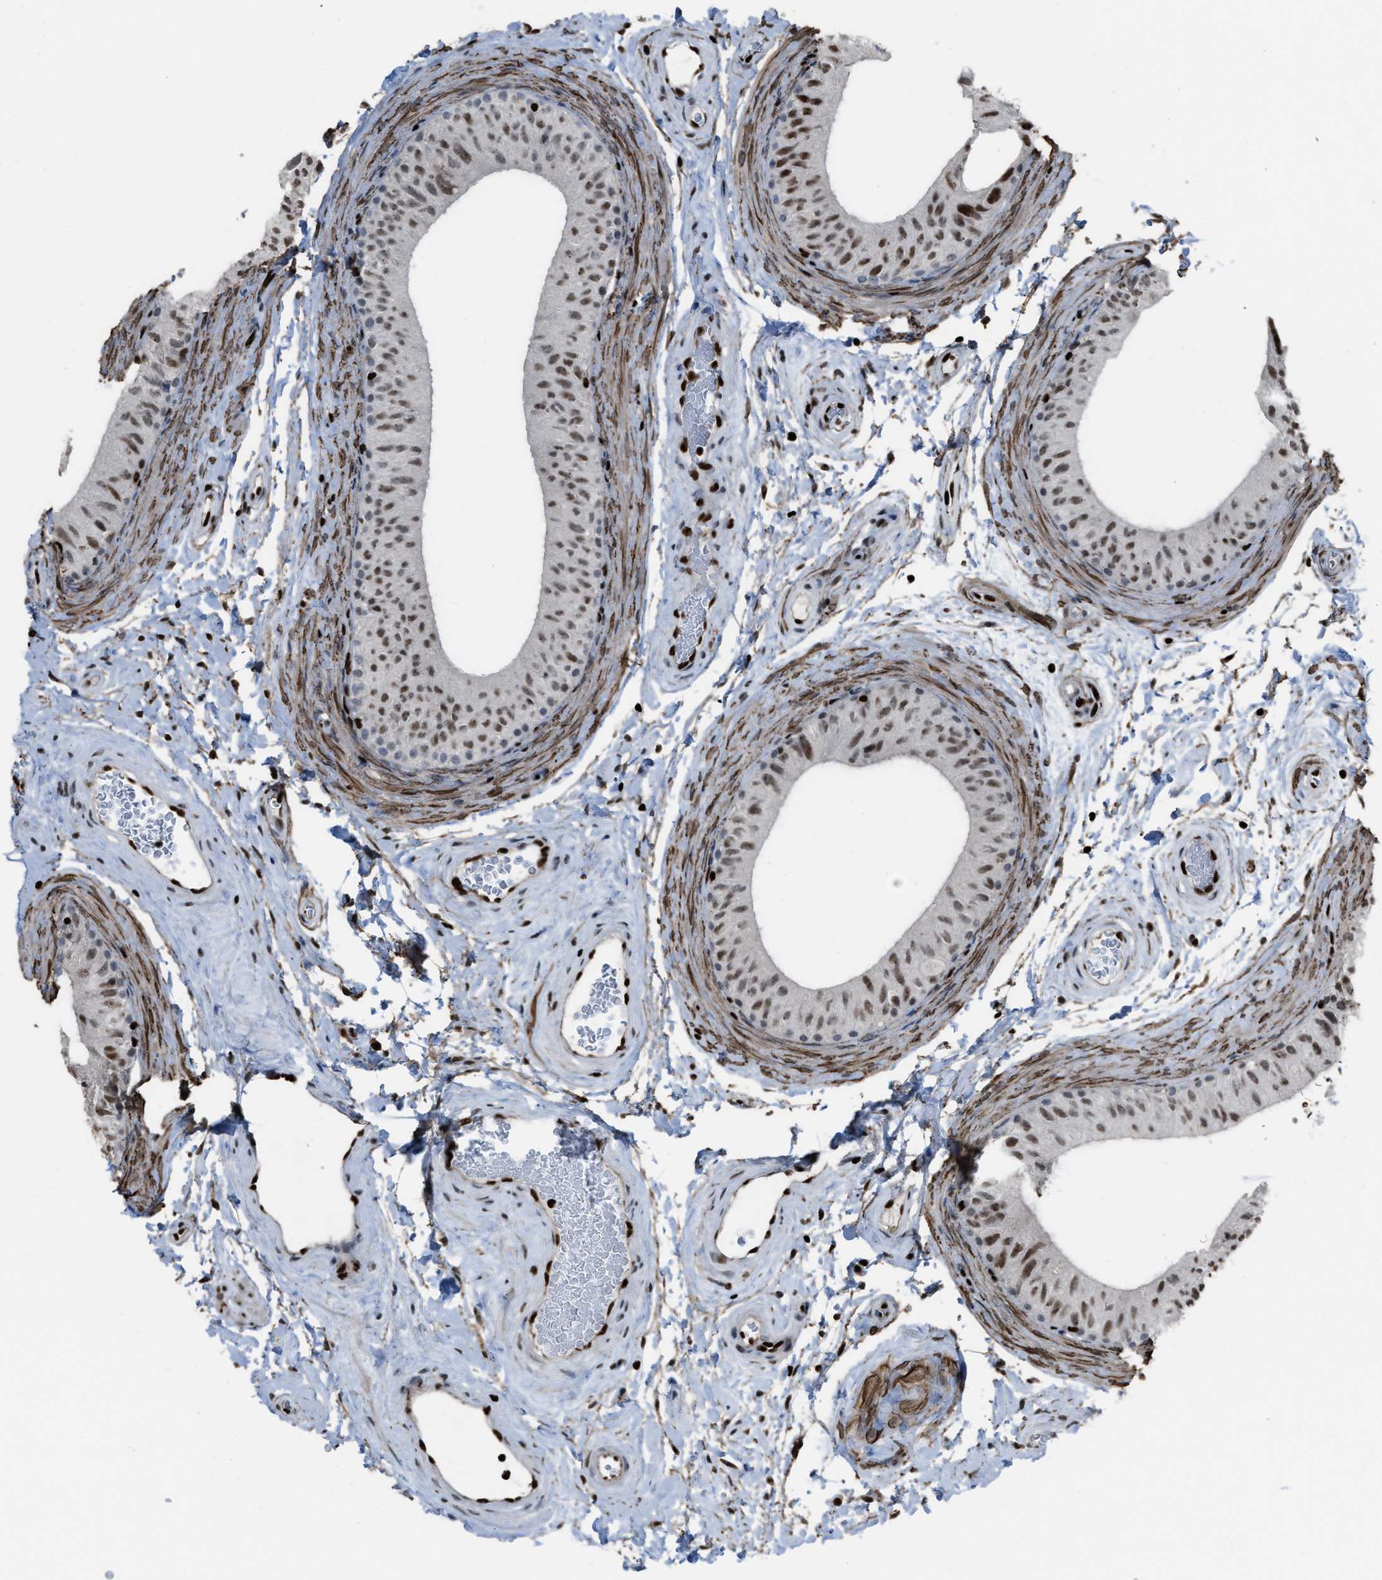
{"staining": {"intensity": "moderate", "quantity": ">75%", "location": "nuclear"}, "tissue": "epididymis", "cell_type": "Glandular cells", "image_type": "normal", "snomed": [{"axis": "morphology", "description": "Normal tissue, NOS"}, {"axis": "topography", "description": "Epididymis"}], "caption": "This is a photomicrograph of IHC staining of normal epididymis, which shows moderate positivity in the nuclear of glandular cells.", "gene": "SLFN5", "patient": {"sex": "male", "age": 34}}